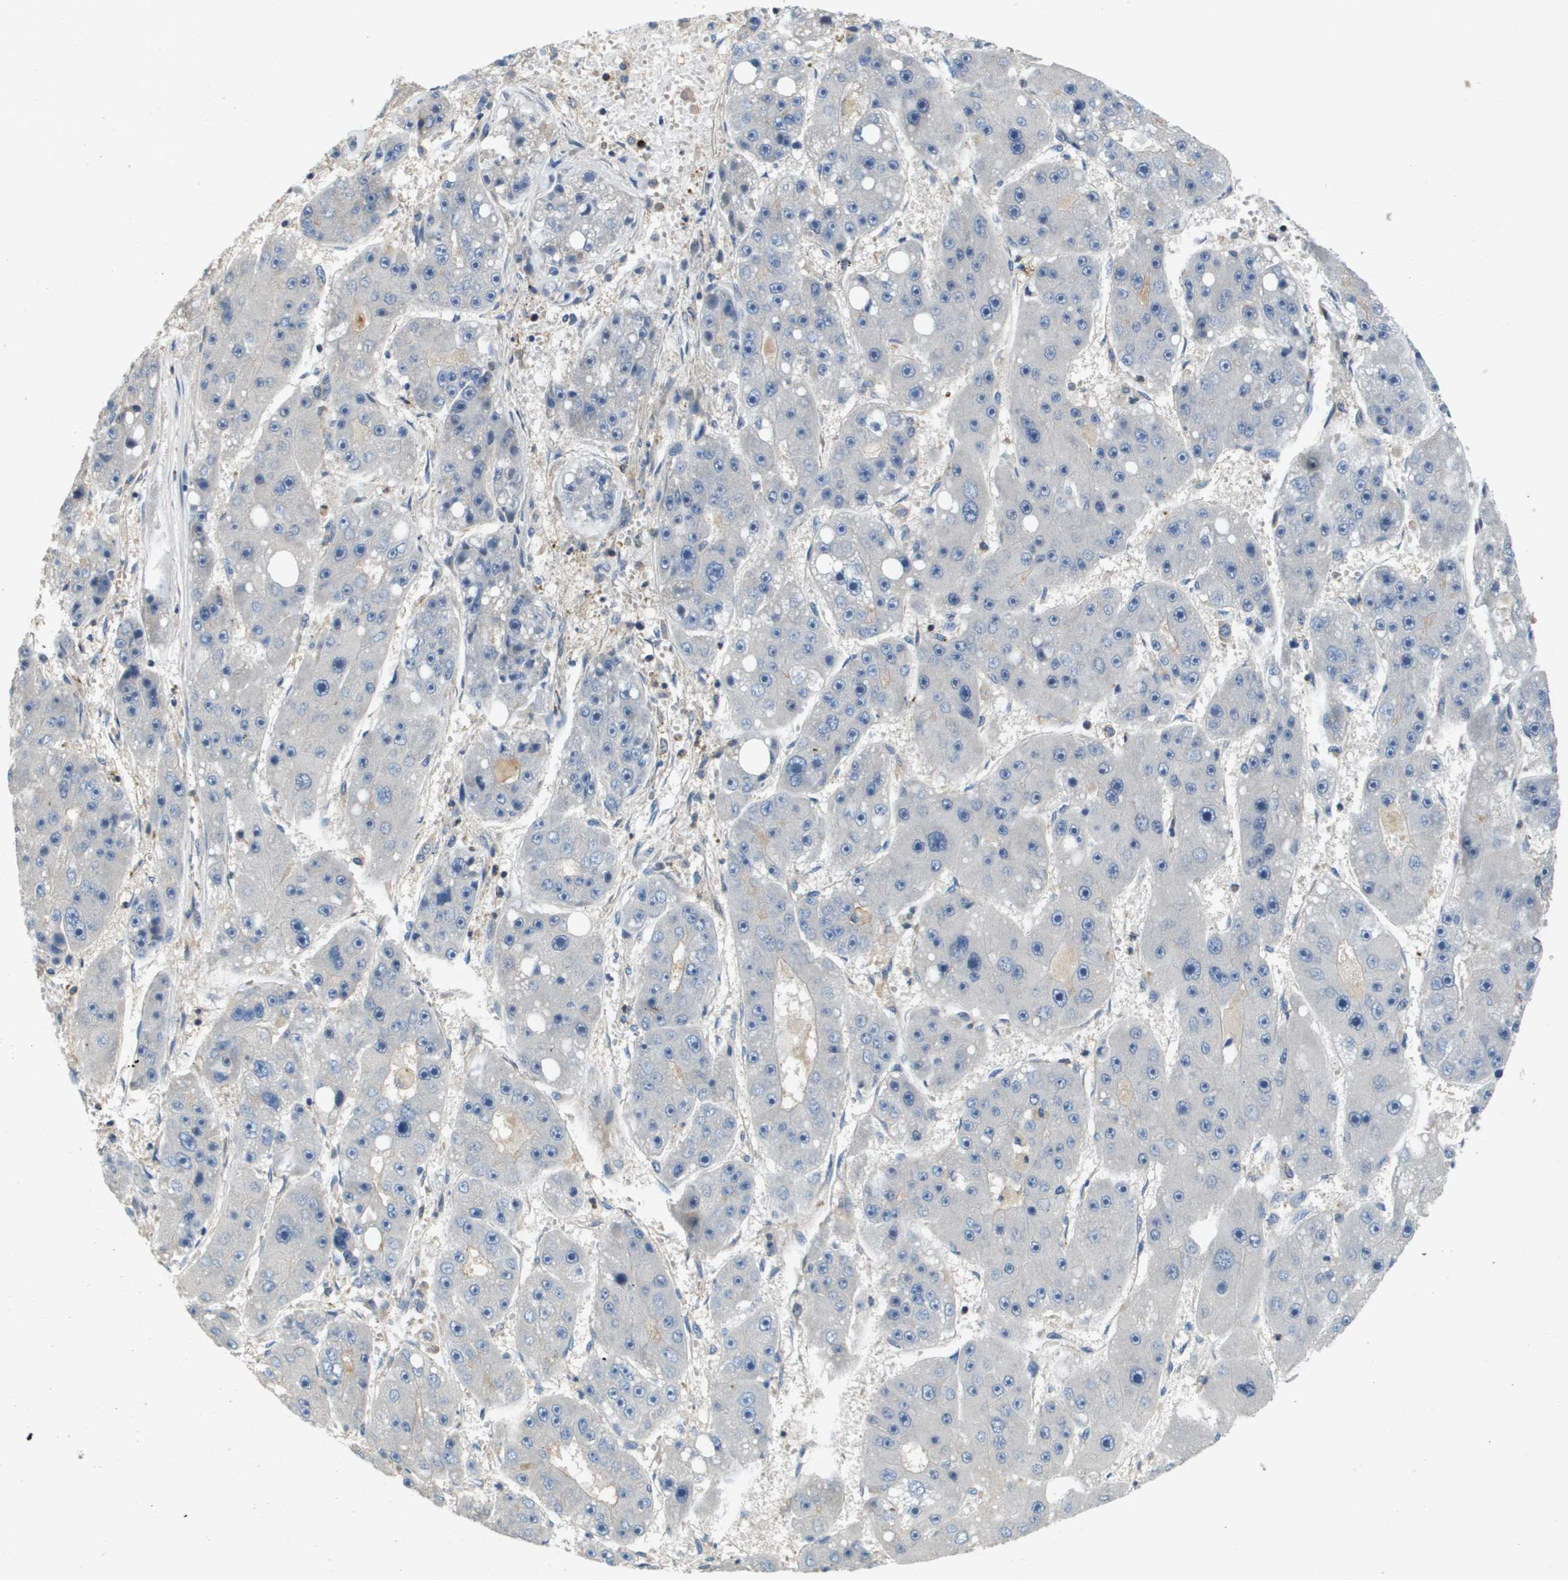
{"staining": {"intensity": "negative", "quantity": "none", "location": "none"}, "tissue": "liver cancer", "cell_type": "Tumor cells", "image_type": "cancer", "snomed": [{"axis": "morphology", "description": "Carcinoma, Hepatocellular, NOS"}, {"axis": "topography", "description": "Liver"}], "caption": "Tumor cells show no significant protein positivity in liver cancer.", "gene": "SCN4B", "patient": {"sex": "female", "age": 61}}